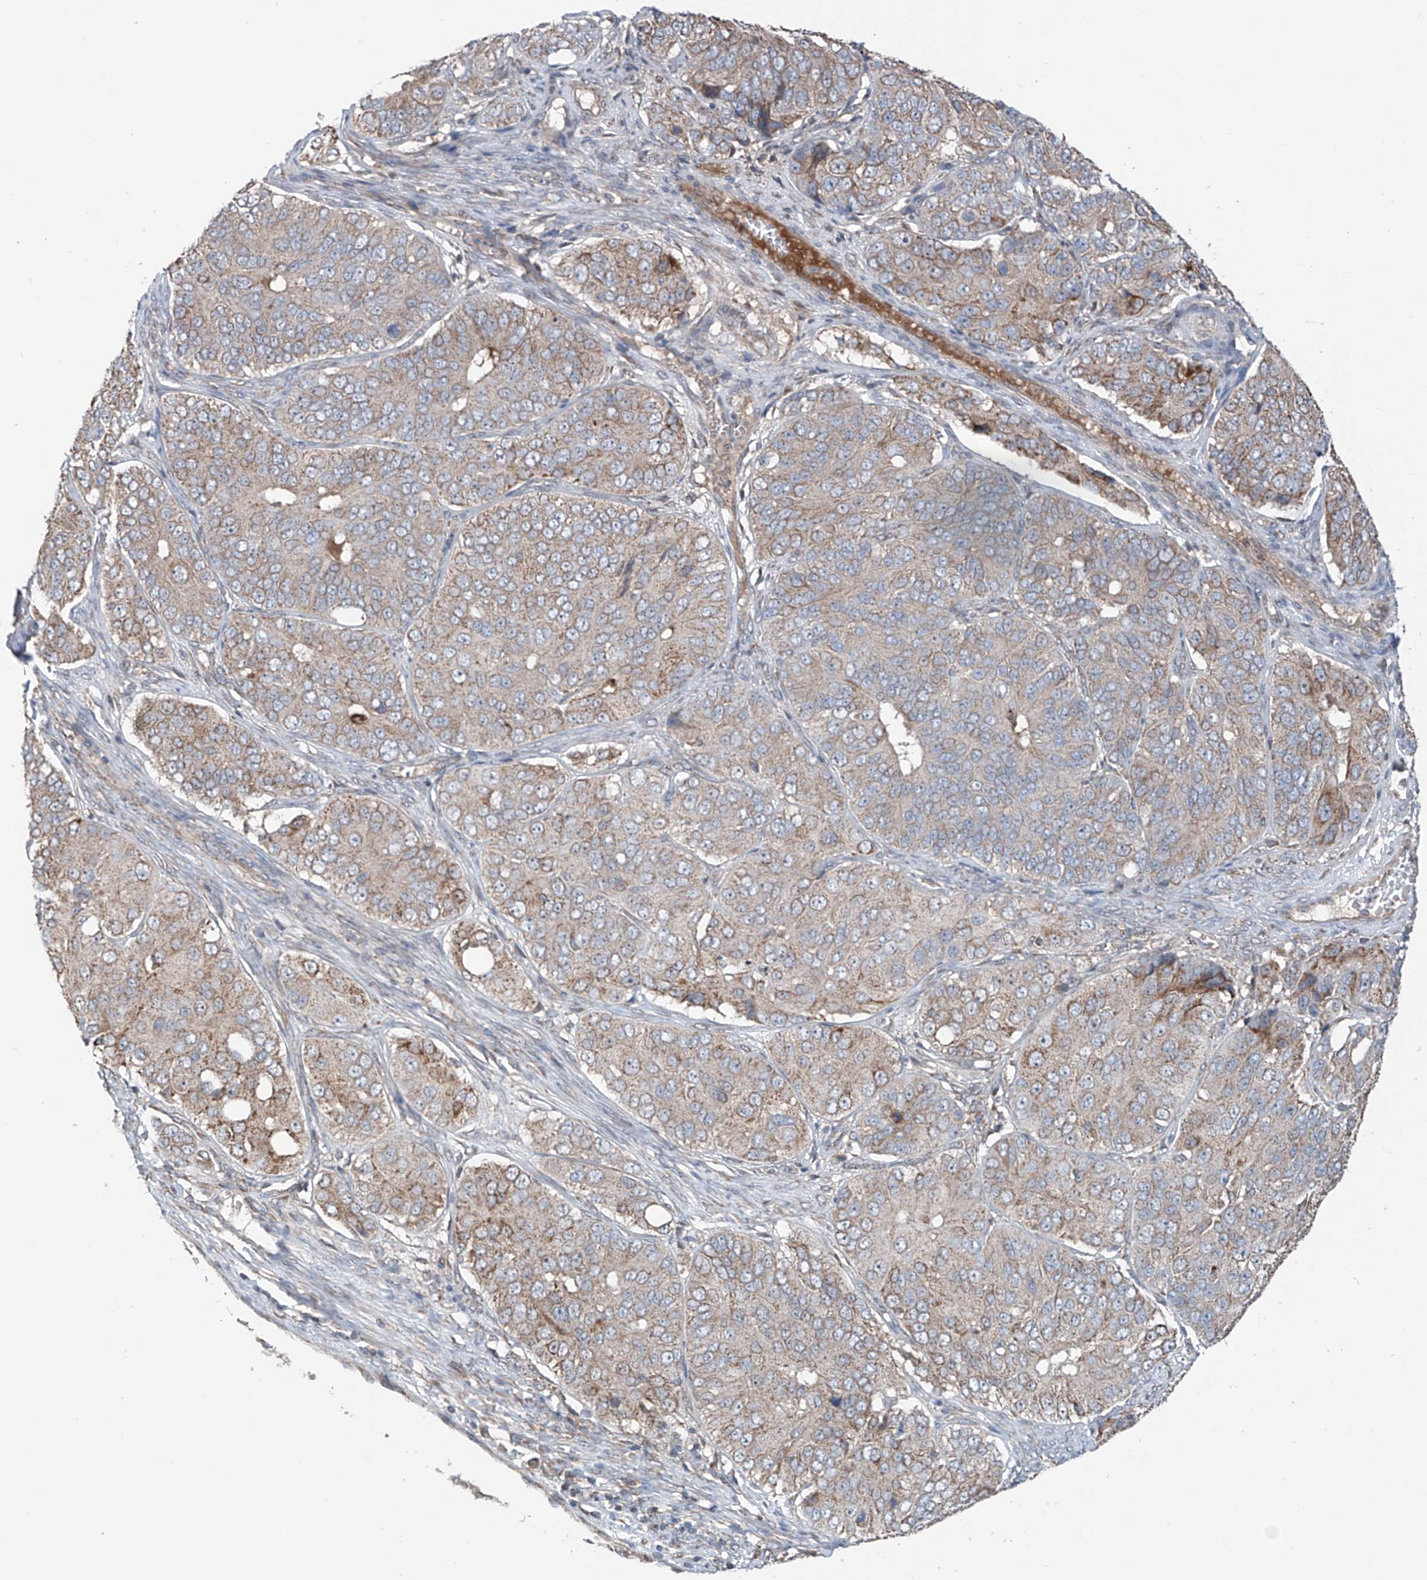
{"staining": {"intensity": "weak", "quantity": "<25%", "location": "cytoplasmic/membranous"}, "tissue": "ovarian cancer", "cell_type": "Tumor cells", "image_type": "cancer", "snomed": [{"axis": "morphology", "description": "Carcinoma, endometroid"}, {"axis": "topography", "description": "Ovary"}], "caption": "This is an IHC histopathology image of human endometroid carcinoma (ovarian). There is no positivity in tumor cells.", "gene": "SAMD3", "patient": {"sex": "female", "age": 51}}